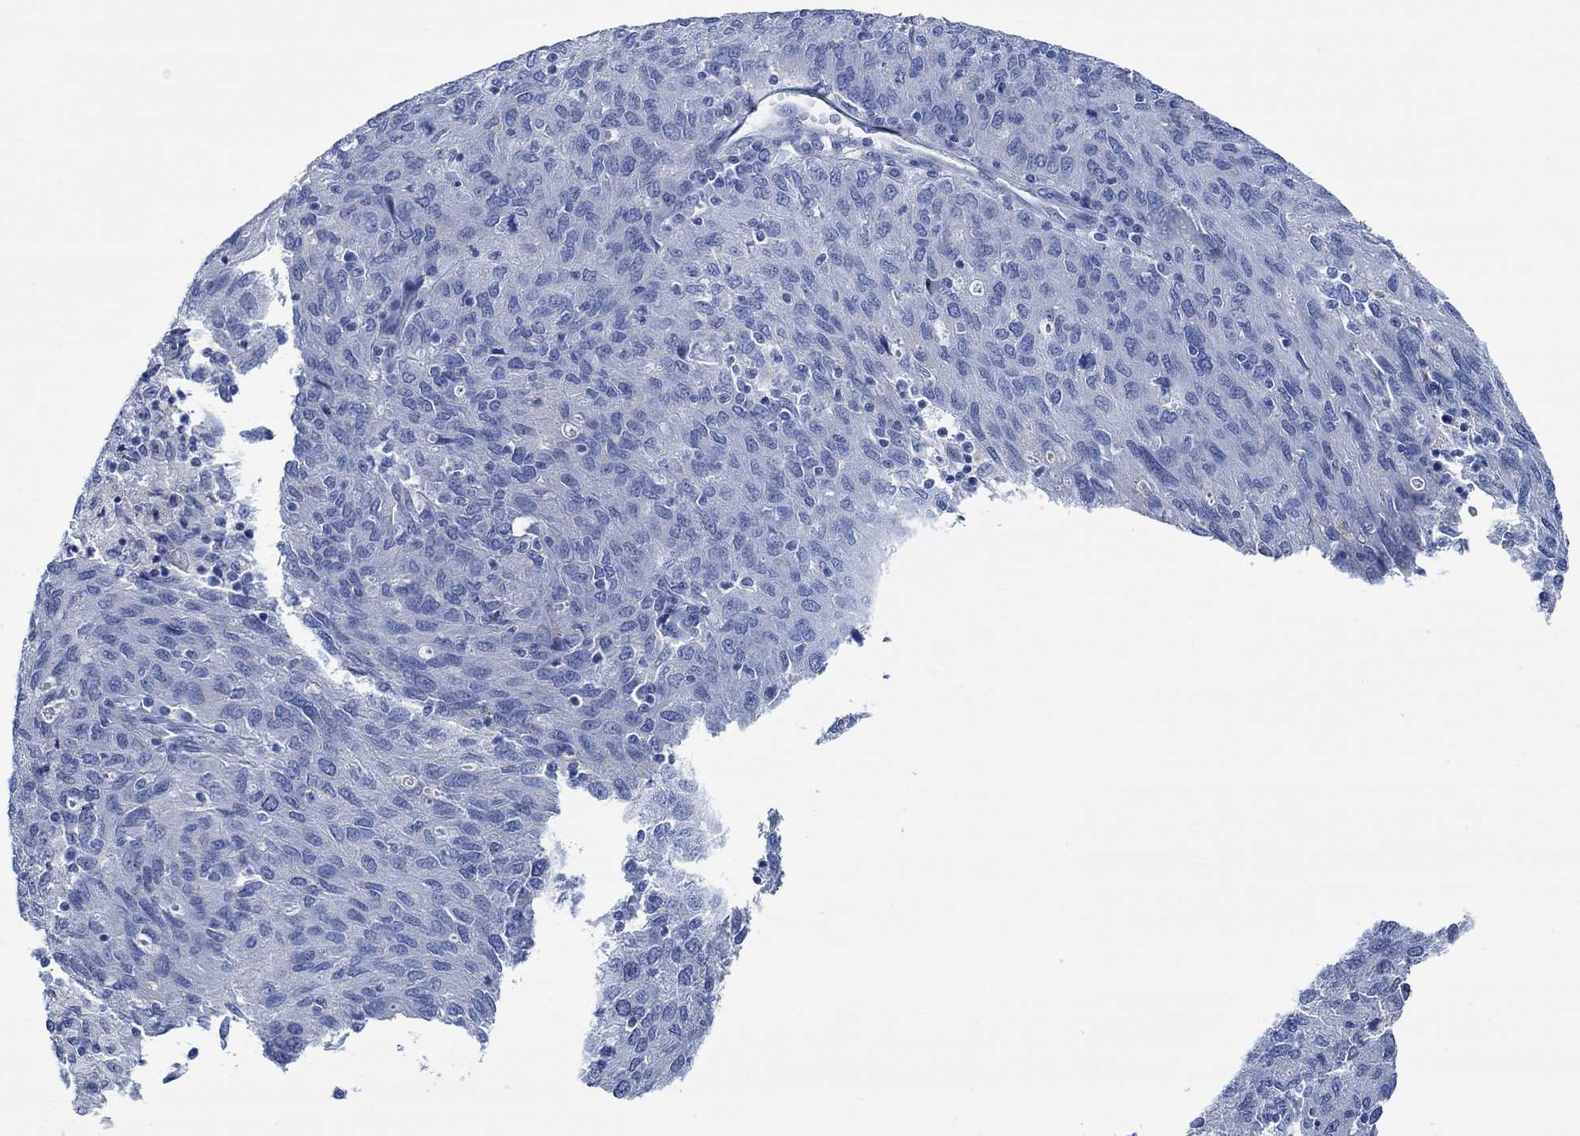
{"staining": {"intensity": "negative", "quantity": "none", "location": "none"}, "tissue": "ovarian cancer", "cell_type": "Tumor cells", "image_type": "cancer", "snomed": [{"axis": "morphology", "description": "Carcinoma, endometroid"}, {"axis": "topography", "description": "Ovary"}], "caption": "Immunohistochemistry photomicrograph of human ovarian endometroid carcinoma stained for a protein (brown), which displays no positivity in tumor cells.", "gene": "SVEP1", "patient": {"sex": "female", "age": 50}}